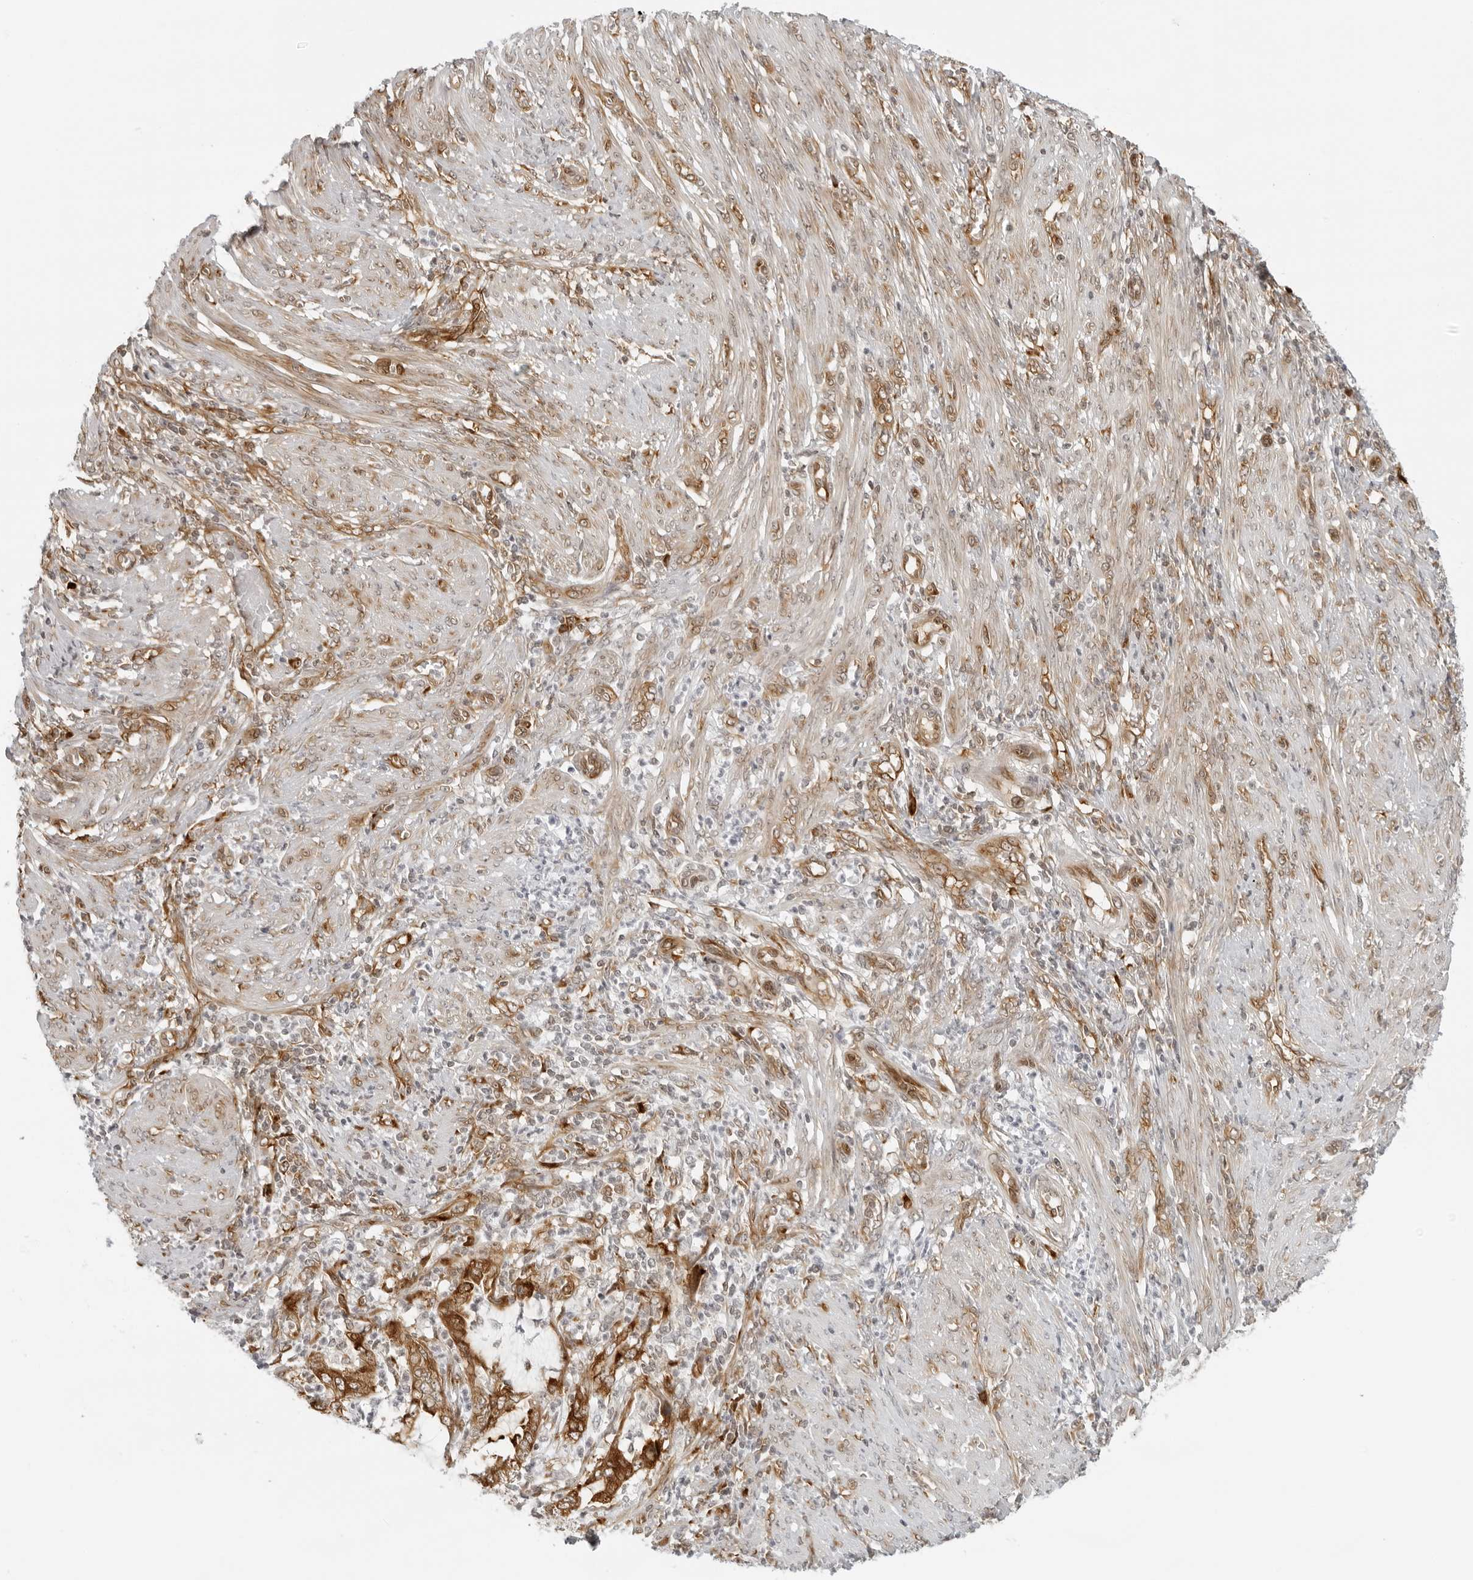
{"staining": {"intensity": "strong", "quantity": ">75%", "location": "cytoplasmic/membranous"}, "tissue": "endometrial cancer", "cell_type": "Tumor cells", "image_type": "cancer", "snomed": [{"axis": "morphology", "description": "Adenocarcinoma, NOS"}, {"axis": "topography", "description": "Endometrium"}], "caption": "Strong cytoplasmic/membranous positivity is present in approximately >75% of tumor cells in endometrial adenocarcinoma.", "gene": "EIF4G1", "patient": {"sex": "female", "age": 51}}